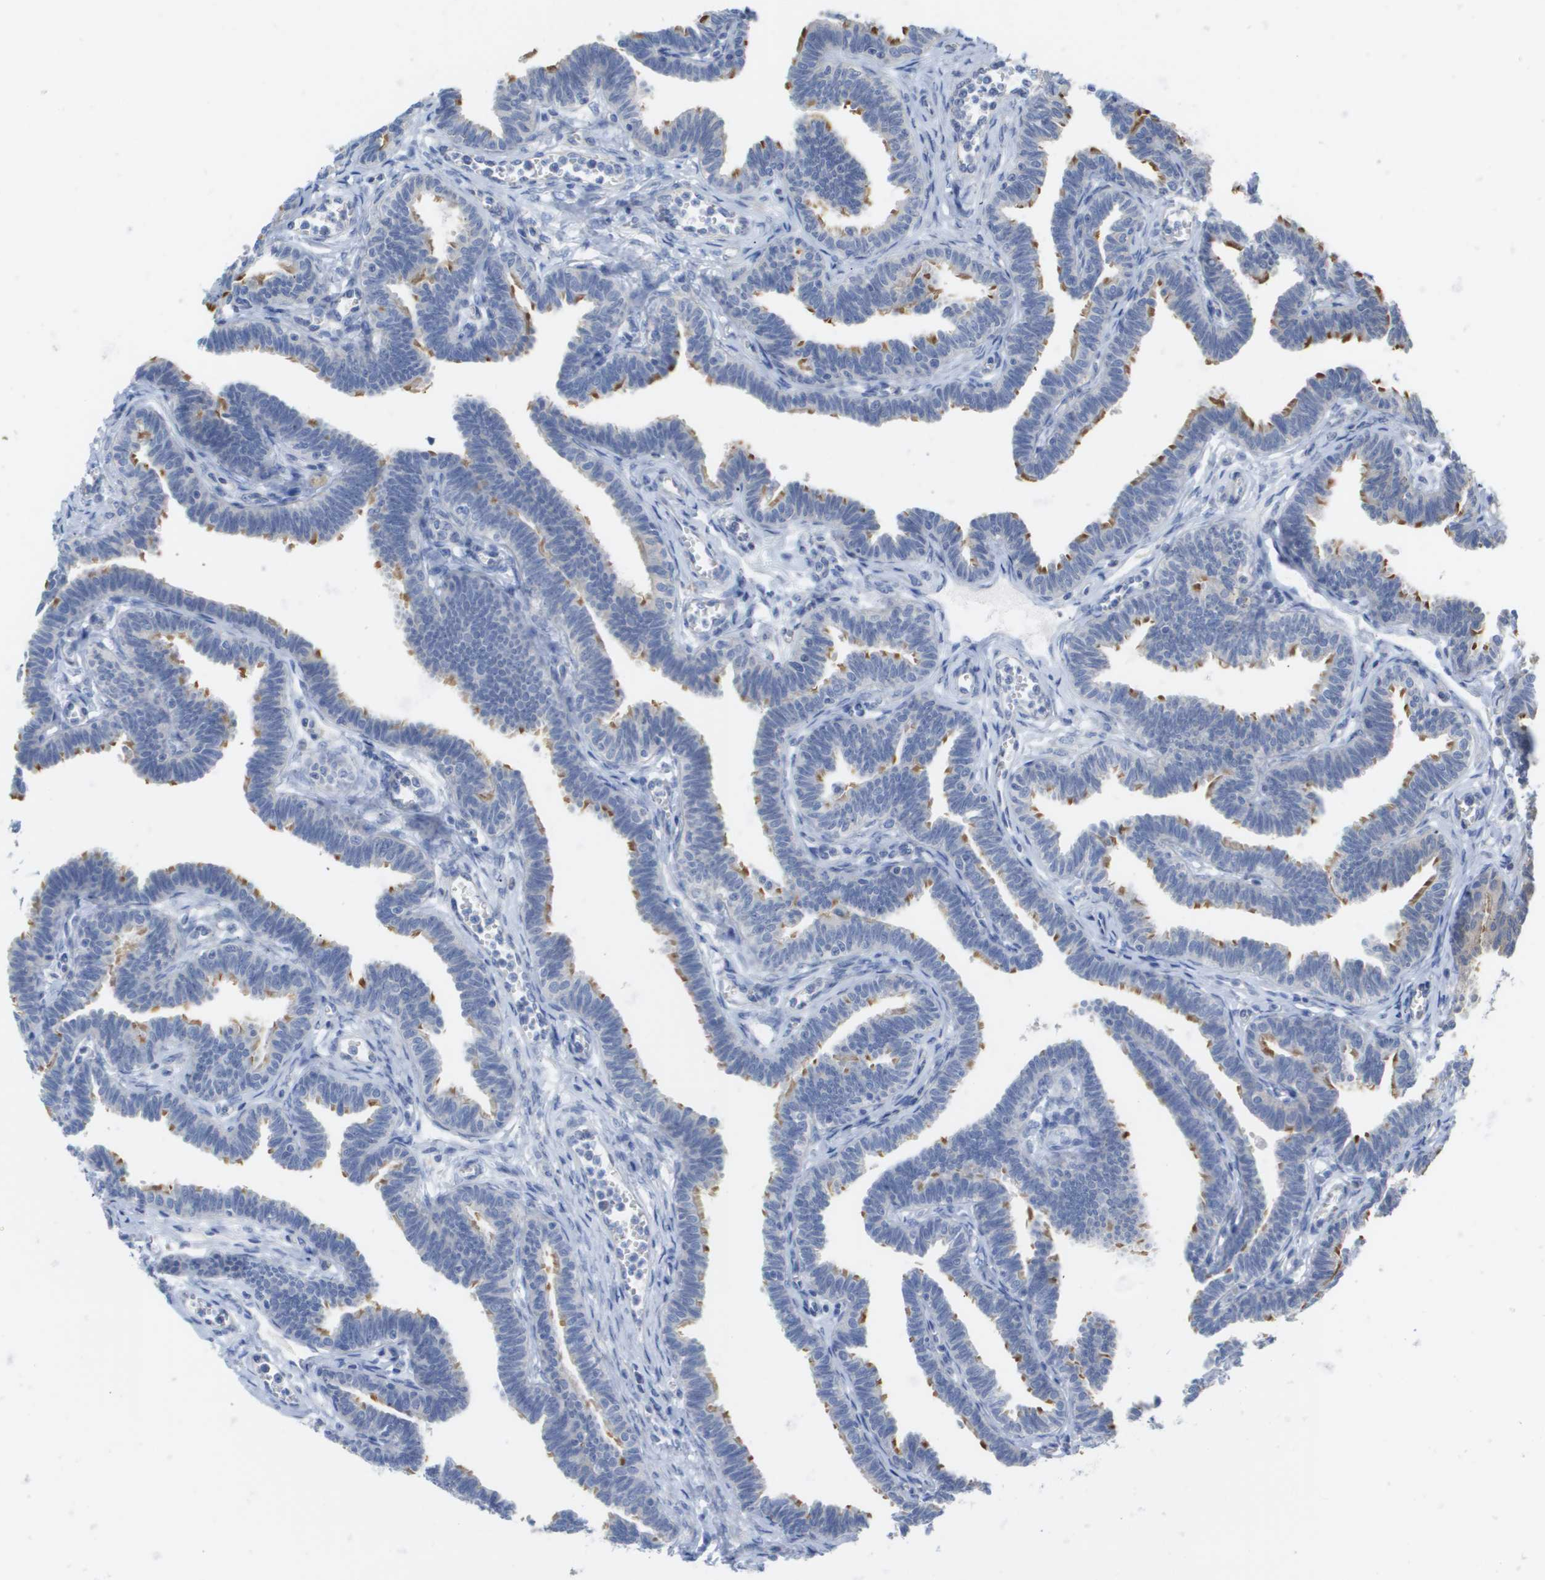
{"staining": {"intensity": "moderate", "quantity": "<25%", "location": "cytoplasmic/membranous"}, "tissue": "fallopian tube", "cell_type": "Glandular cells", "image_type": "normal", "snomed": [{"axis": "morphology", "description": "Normal tissue, NOS"}, {"axis": "topography", "description": "Fallopian tube"}, {"axis": "topography", "description": "Ovary"}], "caption": "Immunohistochemistry (IHC) histopathology image of unremarkable fallopian tube: human fallopian tube stained using immunohistochemistry reveals low levels of moderate protein expression localized specifically in the cytoplasmic/membranous of glandular cells, appearing as a cytoplasmic/membranous brown color.", "gene": "MYL3", "patient": {"sex": "female", "age": 23}}